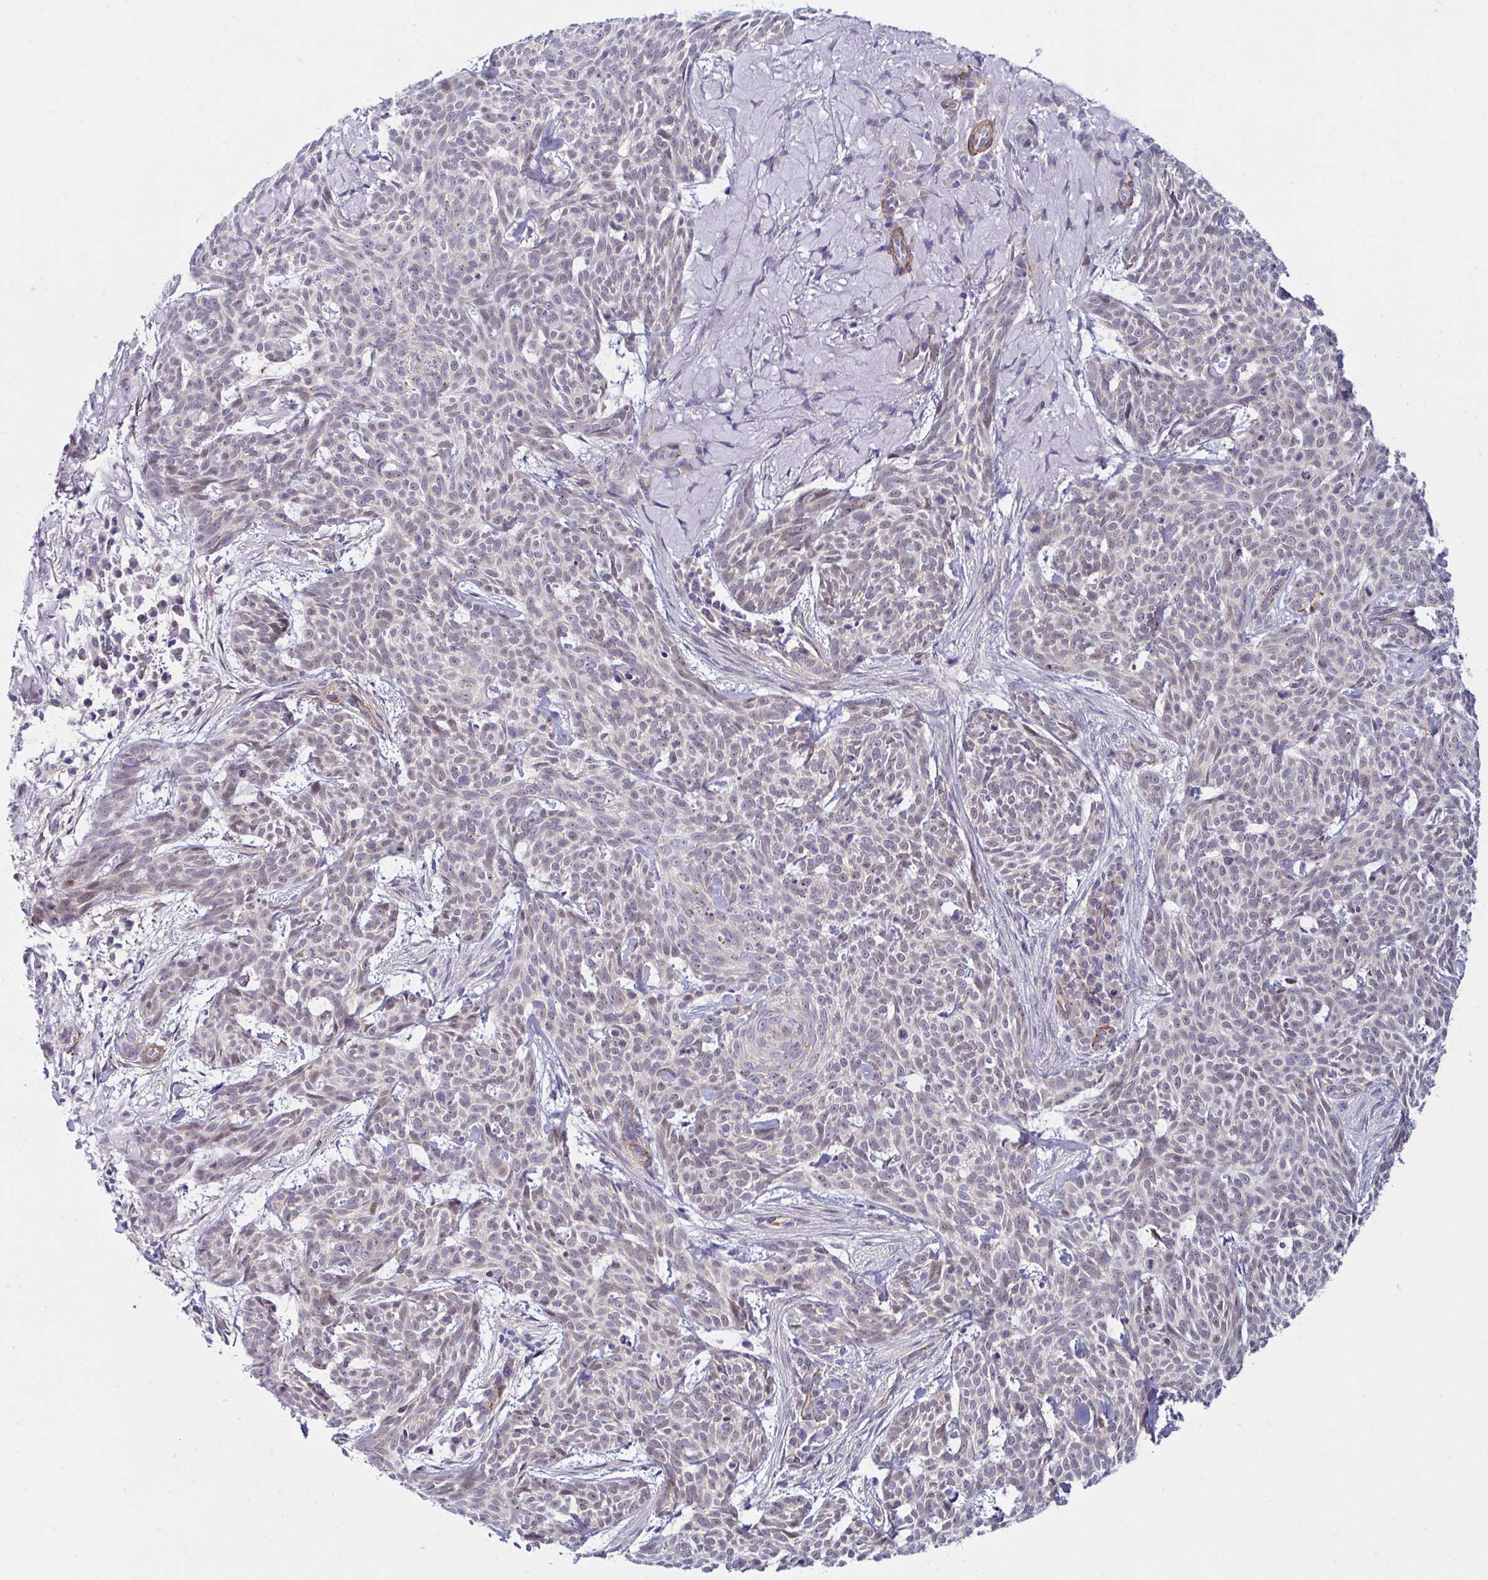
{"staining": {"intensity": "negative", "quantity": "none", "location": "none"}, "tissue": "skin cancer", "cell_type": "Tumor cells", "image_type": "cancer", "snomed": [{"axis": "morphology", "description": "Basal cell carcinoma"}, {"axis": "topography", "description": "Skin"}], "caption": "DAB immunohistochemical staining of basal cell carcinoma (skin) reveals no significant expression in tumor cells.", "gene": "ANKRD62", "patient": {"sex": "female", "age": 93}}